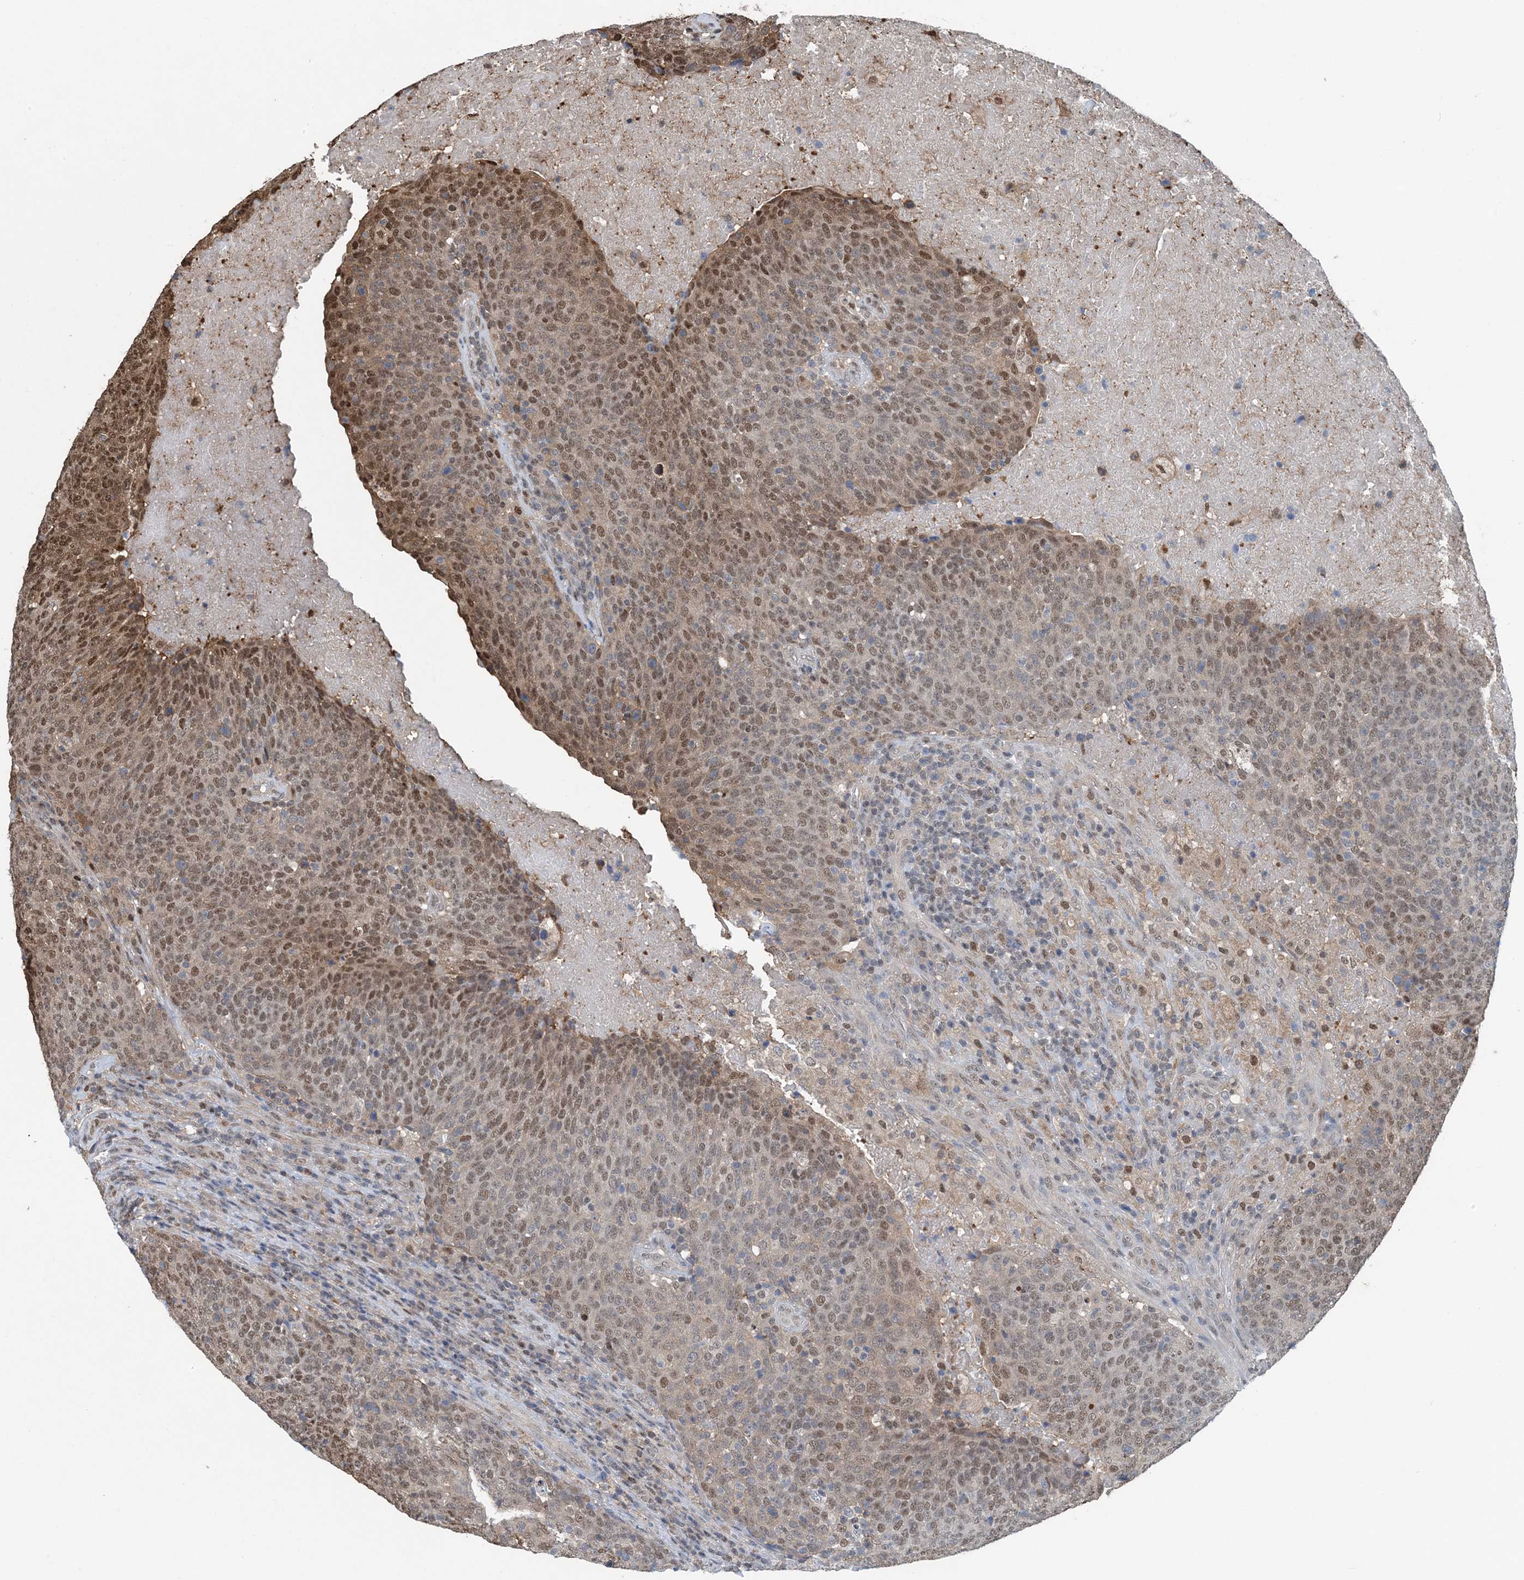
{"staining": {"intensity": "moderate", "quantity": ">75%", "location": "nuclear"}, "tissue": "head and neck cancer", "cell_type": "Tumor cells", "image_type": "cancer", "snomed": [{"axis": "morphology", "description": "Squamous cell carcinoma, NOS"}, {"axis": "morphology", "description": "Squamous cell carcinoma, metastatic, NOS"}, {"axis": "topography", "description": "Lymph node"}, {"axis": "topography", "description": "Head-Neck"}], "caption": "There is medium levels of moderate nuclear expression in tumor cells of head and neck cancer, as demonstrated by immunohistochemical staining (brown color).", "gene": "HIKESHI", "patient": {"sex": "male", "age": 62}}